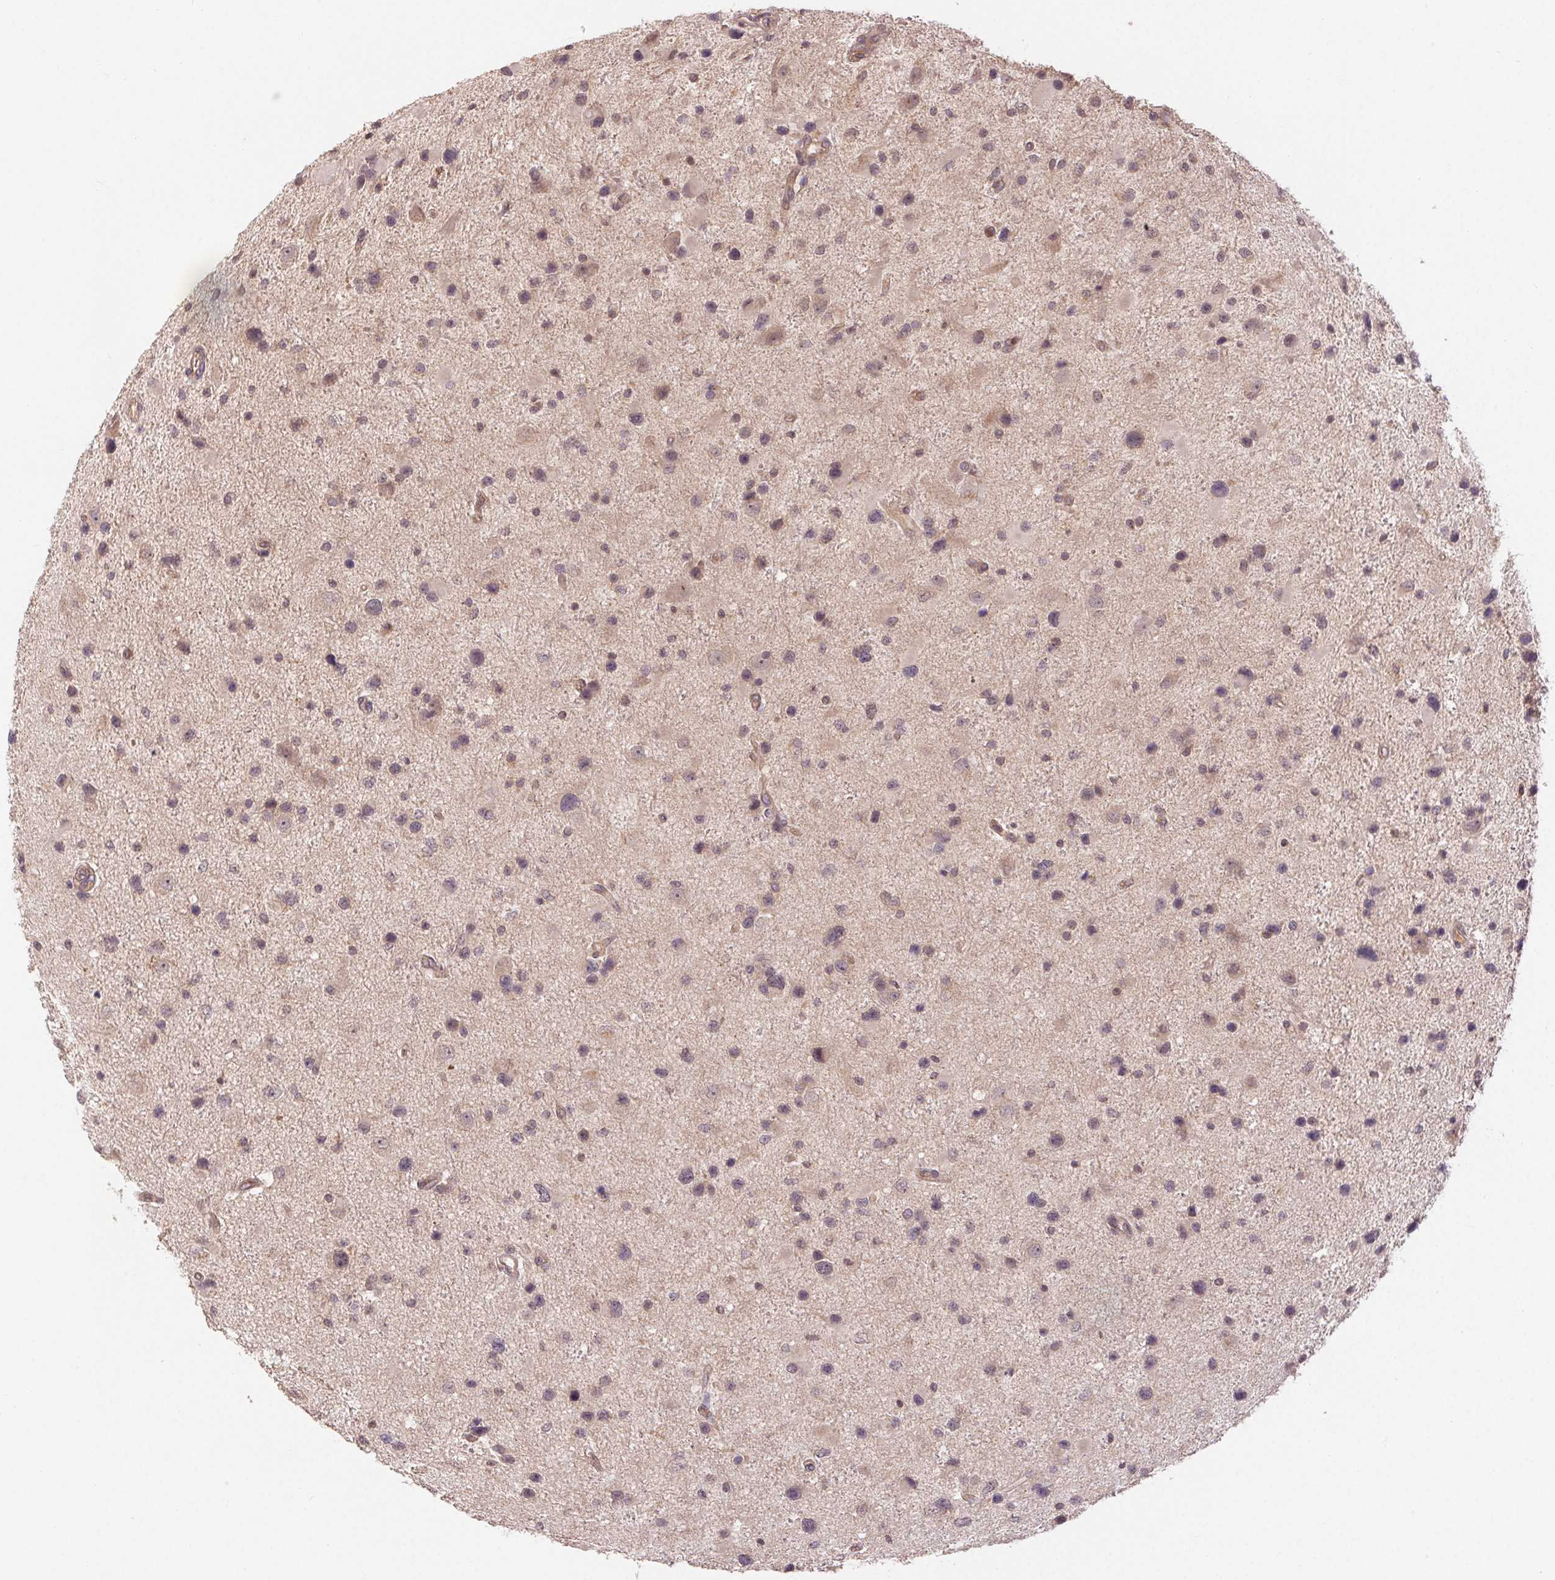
{"staining": {"intensity": "weak", "quantity": "25%-75%", "location": "cytoplasmic/membranous"}, "tissue": "glioma", "cell_type": "Tumor cells", "image_type": "cancer", "snomed": [{"axis": "morphology", "description": "Glioma, malignant, Low grade"}, {"axis": "topography", "description": "Brain"}], "caption": "Protein staining of glioma tissue reveals weak cytoplasmic/membranous staining in approximately 25%-75% of tumor cells. Nuclei are stained in blue.", "gene": "MAPKAPK2", "patient": {"sex": "female", "age": 32}}